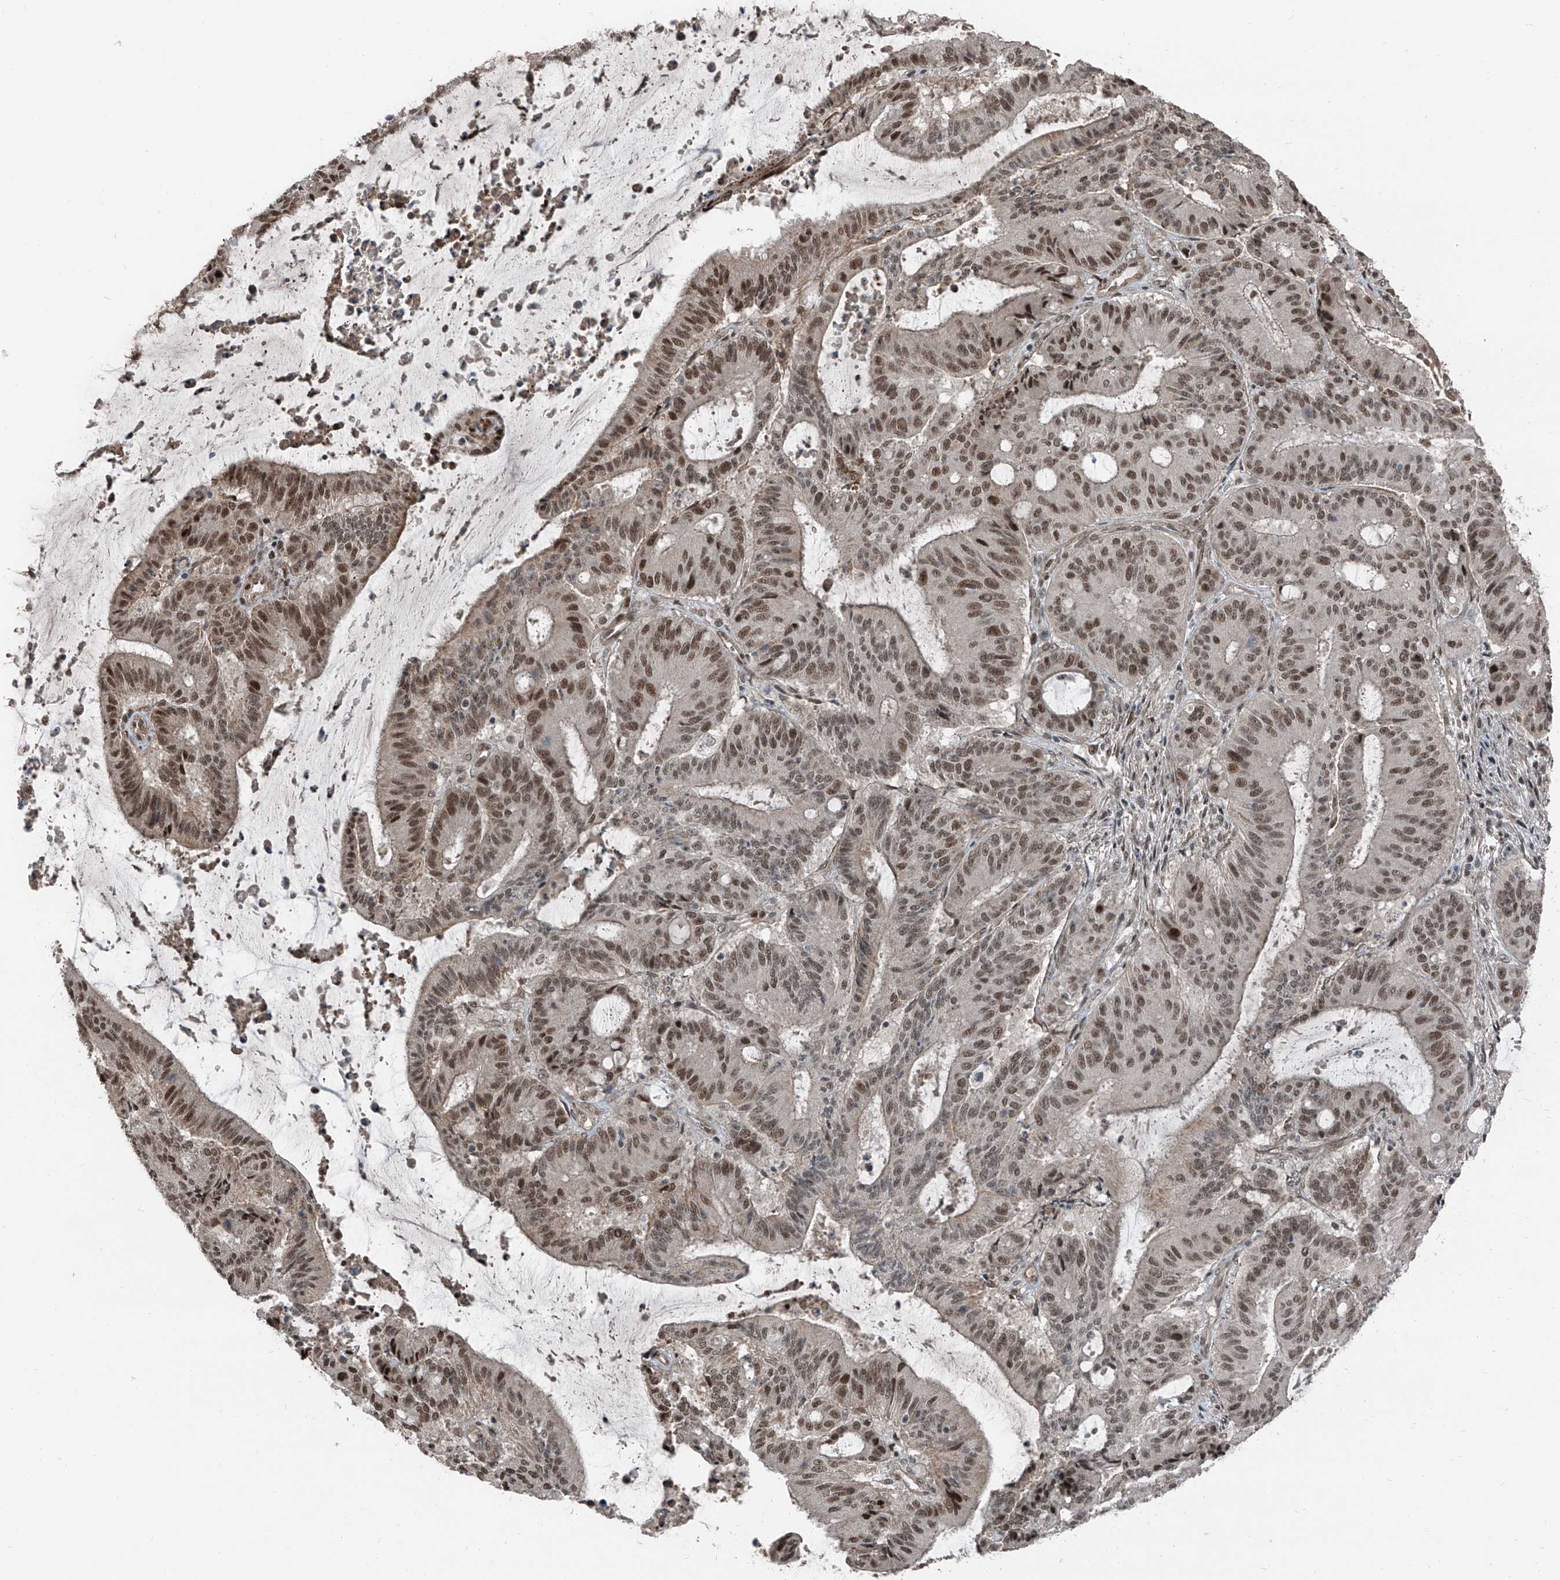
{"staining": {"intensity": "moderate", "quantity": ">75%", "location": "nuclear"}, "tissue": "liver cancer", "cell_type": "Tumor cells", "image_type": "cancer", "snomed": [{"axis": "morphology", "description": "Normal tissue, NOS"}, {"axis": "morphology", "description": "Cholangiocarcinoma"}, {"axis": "topography", "description": "Liver"}, {"axis": "topography", "description": "Peripheral nerve tissue"}], "caption": "The photomicrograph exhibits immunohistochemical staining of liver cancer (cholangiocarcinoma). There is moderate nuclear expression is present in about >75% of tumor cells.", "gene": "ZNF570", "patient": {"sex": "female", "age": 73}}